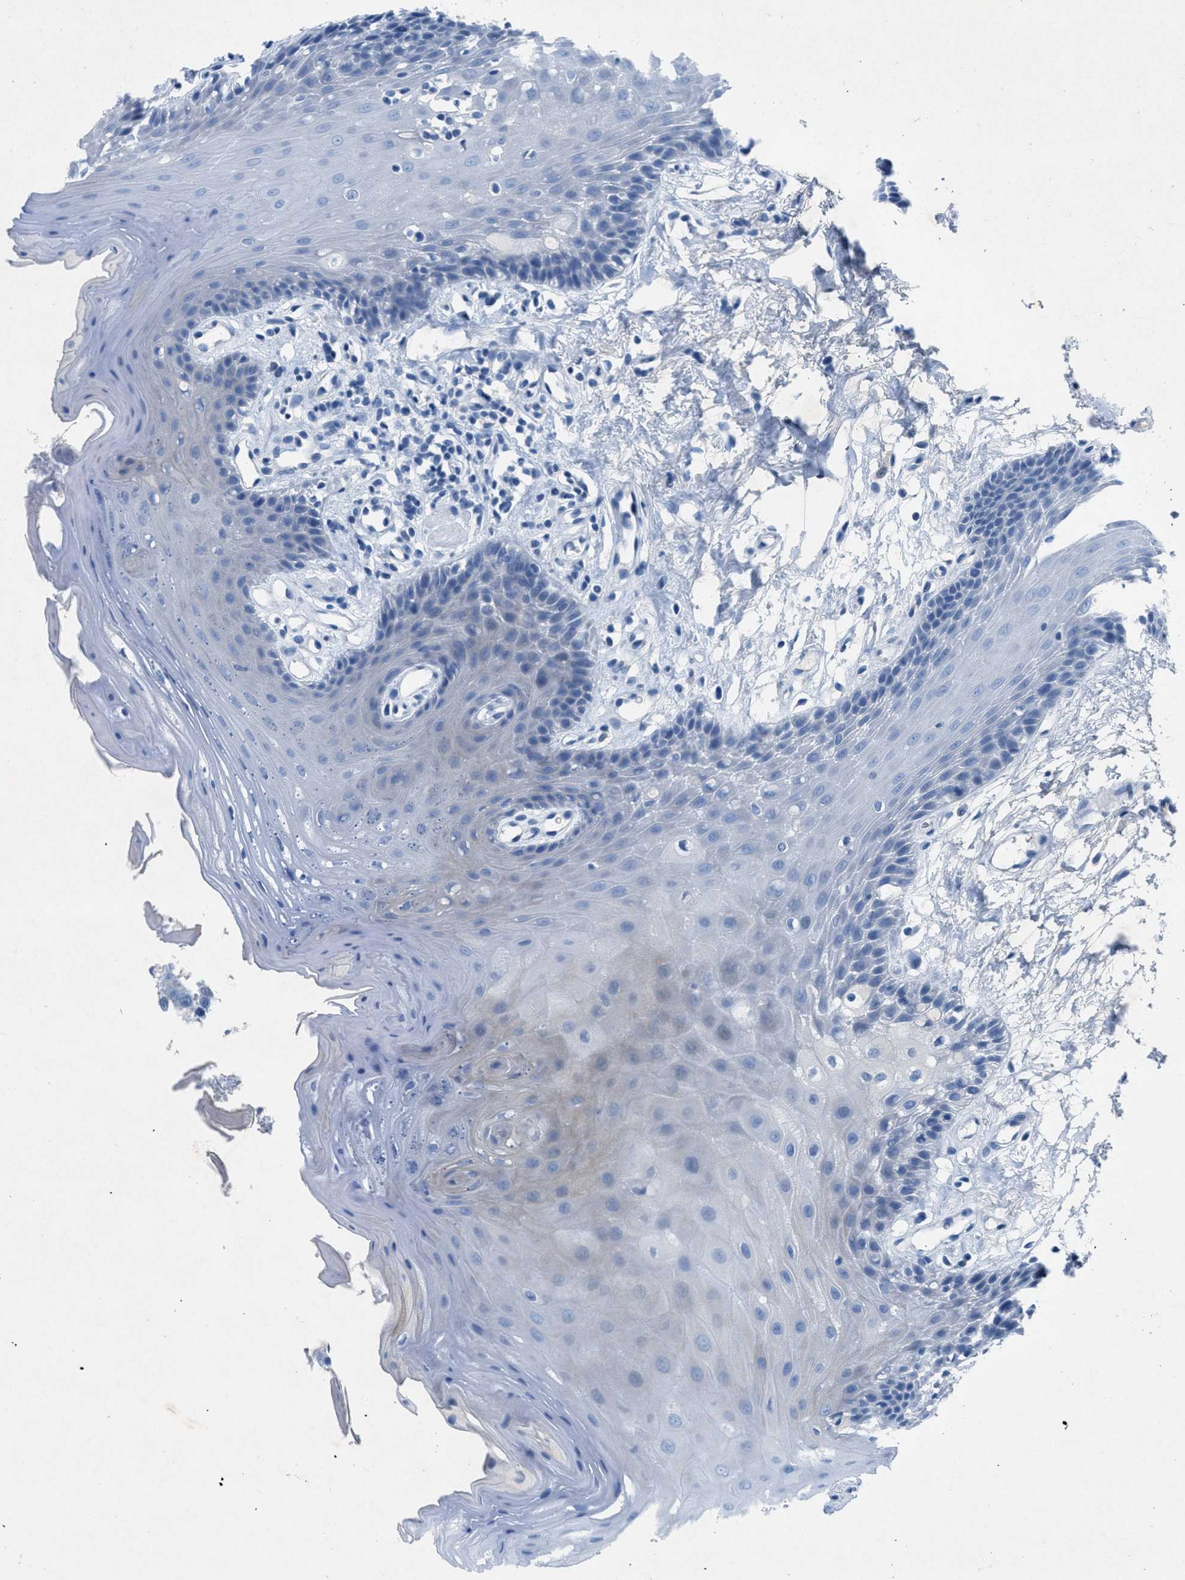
{"staining": {"intensity": "negative", "quantity": "none", "location": "none"}, "tissue": "oral mucosa", "cell_type": "Squamous epithelial cells", "image_type": "normal", "snomed": [{"axis": "morphology", "description": "Normal tissue, NOS"}, {"axis": "morphology", "description": "Squamous cell carcinoma, NOS"}, {"axis": "topography", "description": "Oral tissue"}, {"axis": "topography", "description": "Head-Neck"}], "caption": "Squamous epithelial cells are negative for protein expression in unremarkable human oral mucosa. The staining was performed using DAB (3,3'-diaminobenzidine) to visualize the protein expression in brown, while the nuclei were stained in blue with hematoxylin (Magnification: 20x).", "gene": "GALNT17", "patient": {"sex": "male", "age": 71}}